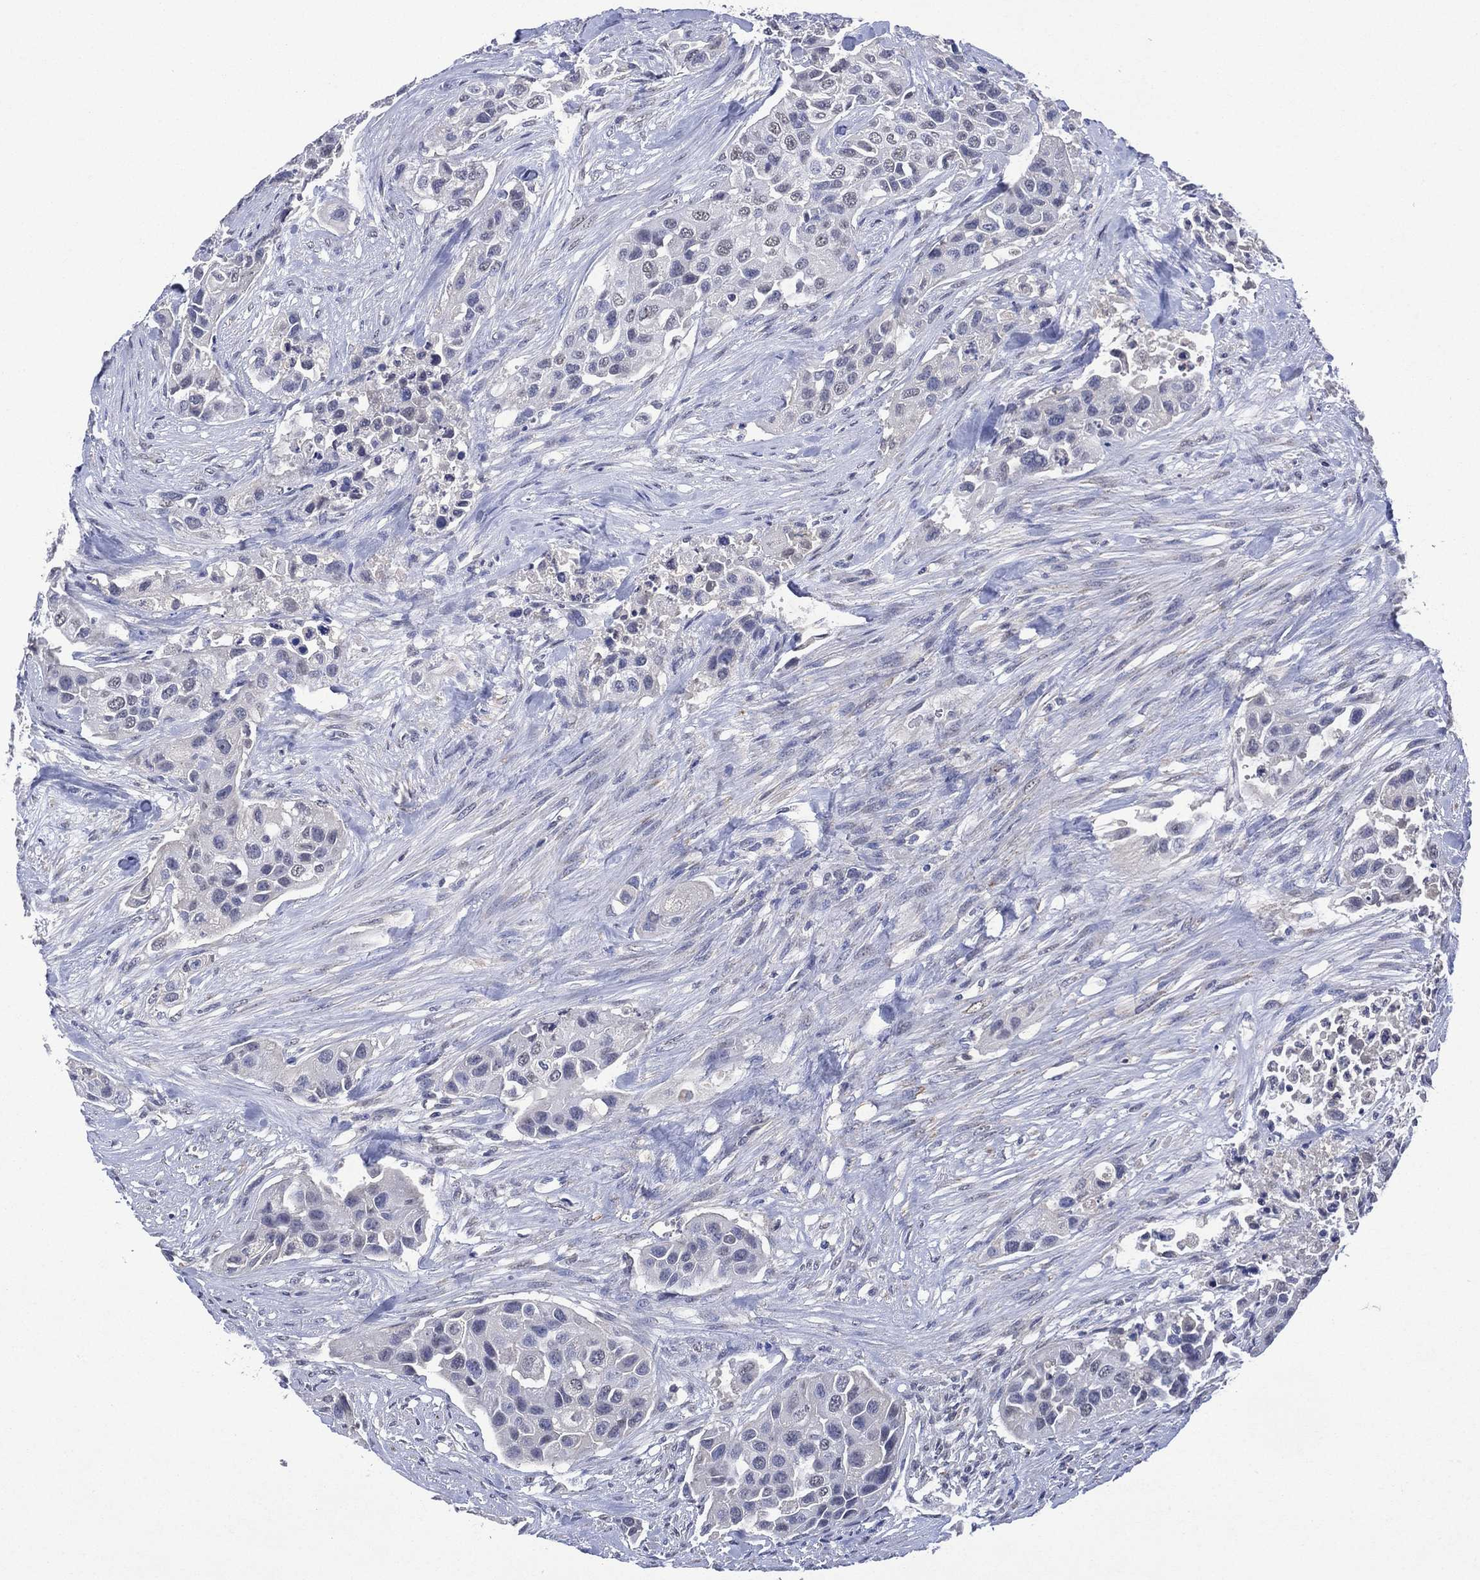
{"staining": {"intensity": "negative", "quantity": "none", "location": "none"}, "tissue": "urothelial cancer", "cell_type": "Tumor cells", "image_type": "cancer", "snomed": [{"axis": "morphology", "description": "Urothelial carcinoma, High grade"}, {"axis": "topography", "description": "Urinary bladder"}], "caption": "This histopathology image is of urothelial cancer stained with IHC to label a protein in brown with the nuclei are counter-stained blue. There is no staining in tumor cells.", "gene": "ASB10", "patient": {"sex": "female", "age": 73}}